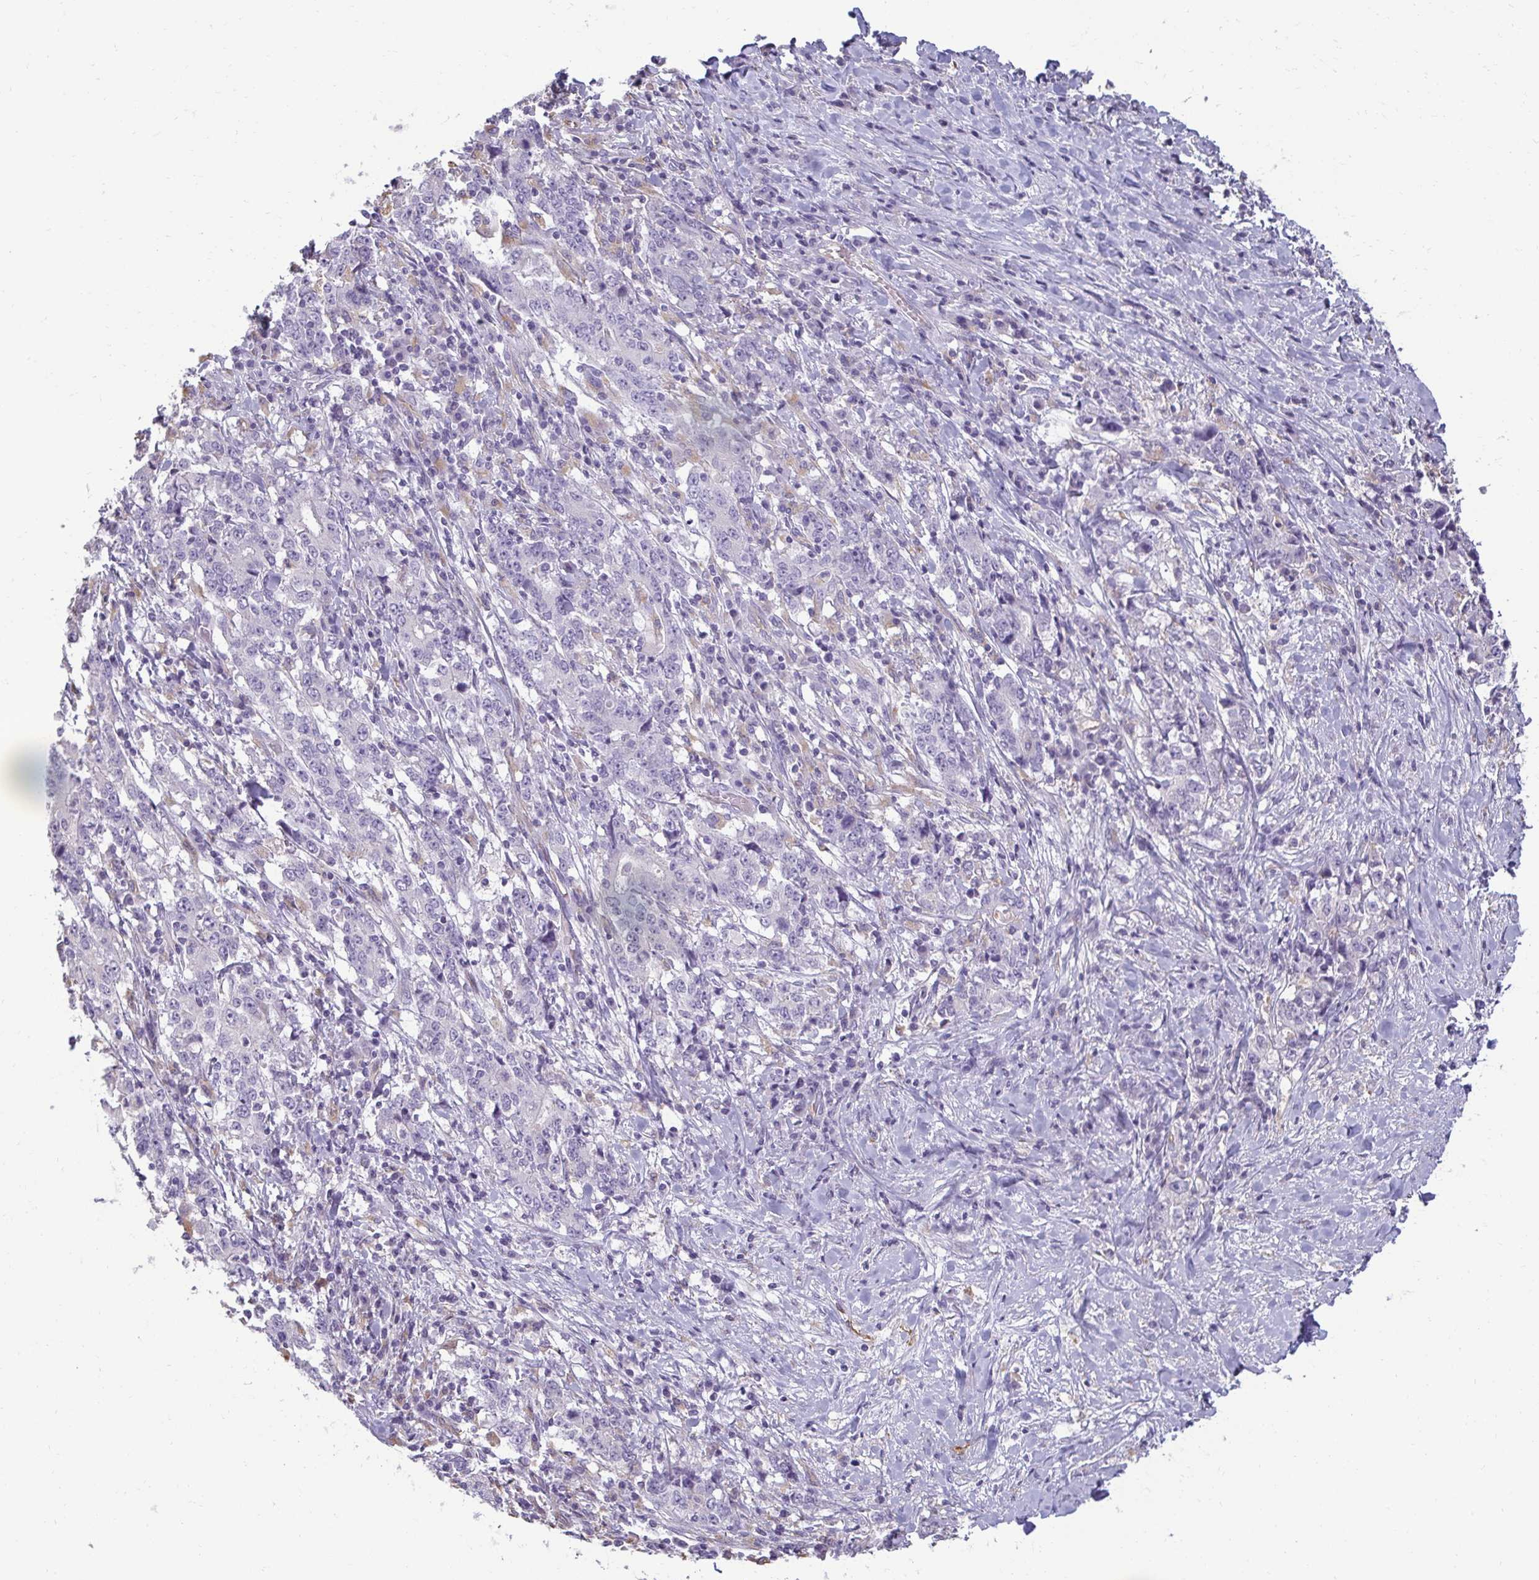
{"staining": {"intensity": "negative", "quantity": "none", "location": "none"}, "tissue": "stomach cancer", "cell_type": "Tumor cells", "image_type": "cancer", "snomed": [{"axis": "morphology", "description": "Normal tissue, NOS"}, {"axis": "morphology", "description": "Adenocarcinoma, NOS"}, {"axis": "topography", "description": "Stomach, upper"}, {"axis": "topography", "description": "Stomach"}], "caption": "High magnification brightfield microscopy of adenocarcinoma (stomach) stained with DAB (3,3'-diaminobenzidine) (brown) and counterstained with hematoxylin (blue): tumor cells show no significant positivity.", "gene": "PDE2A", "patient": {"sex": "male", "age": 59}}